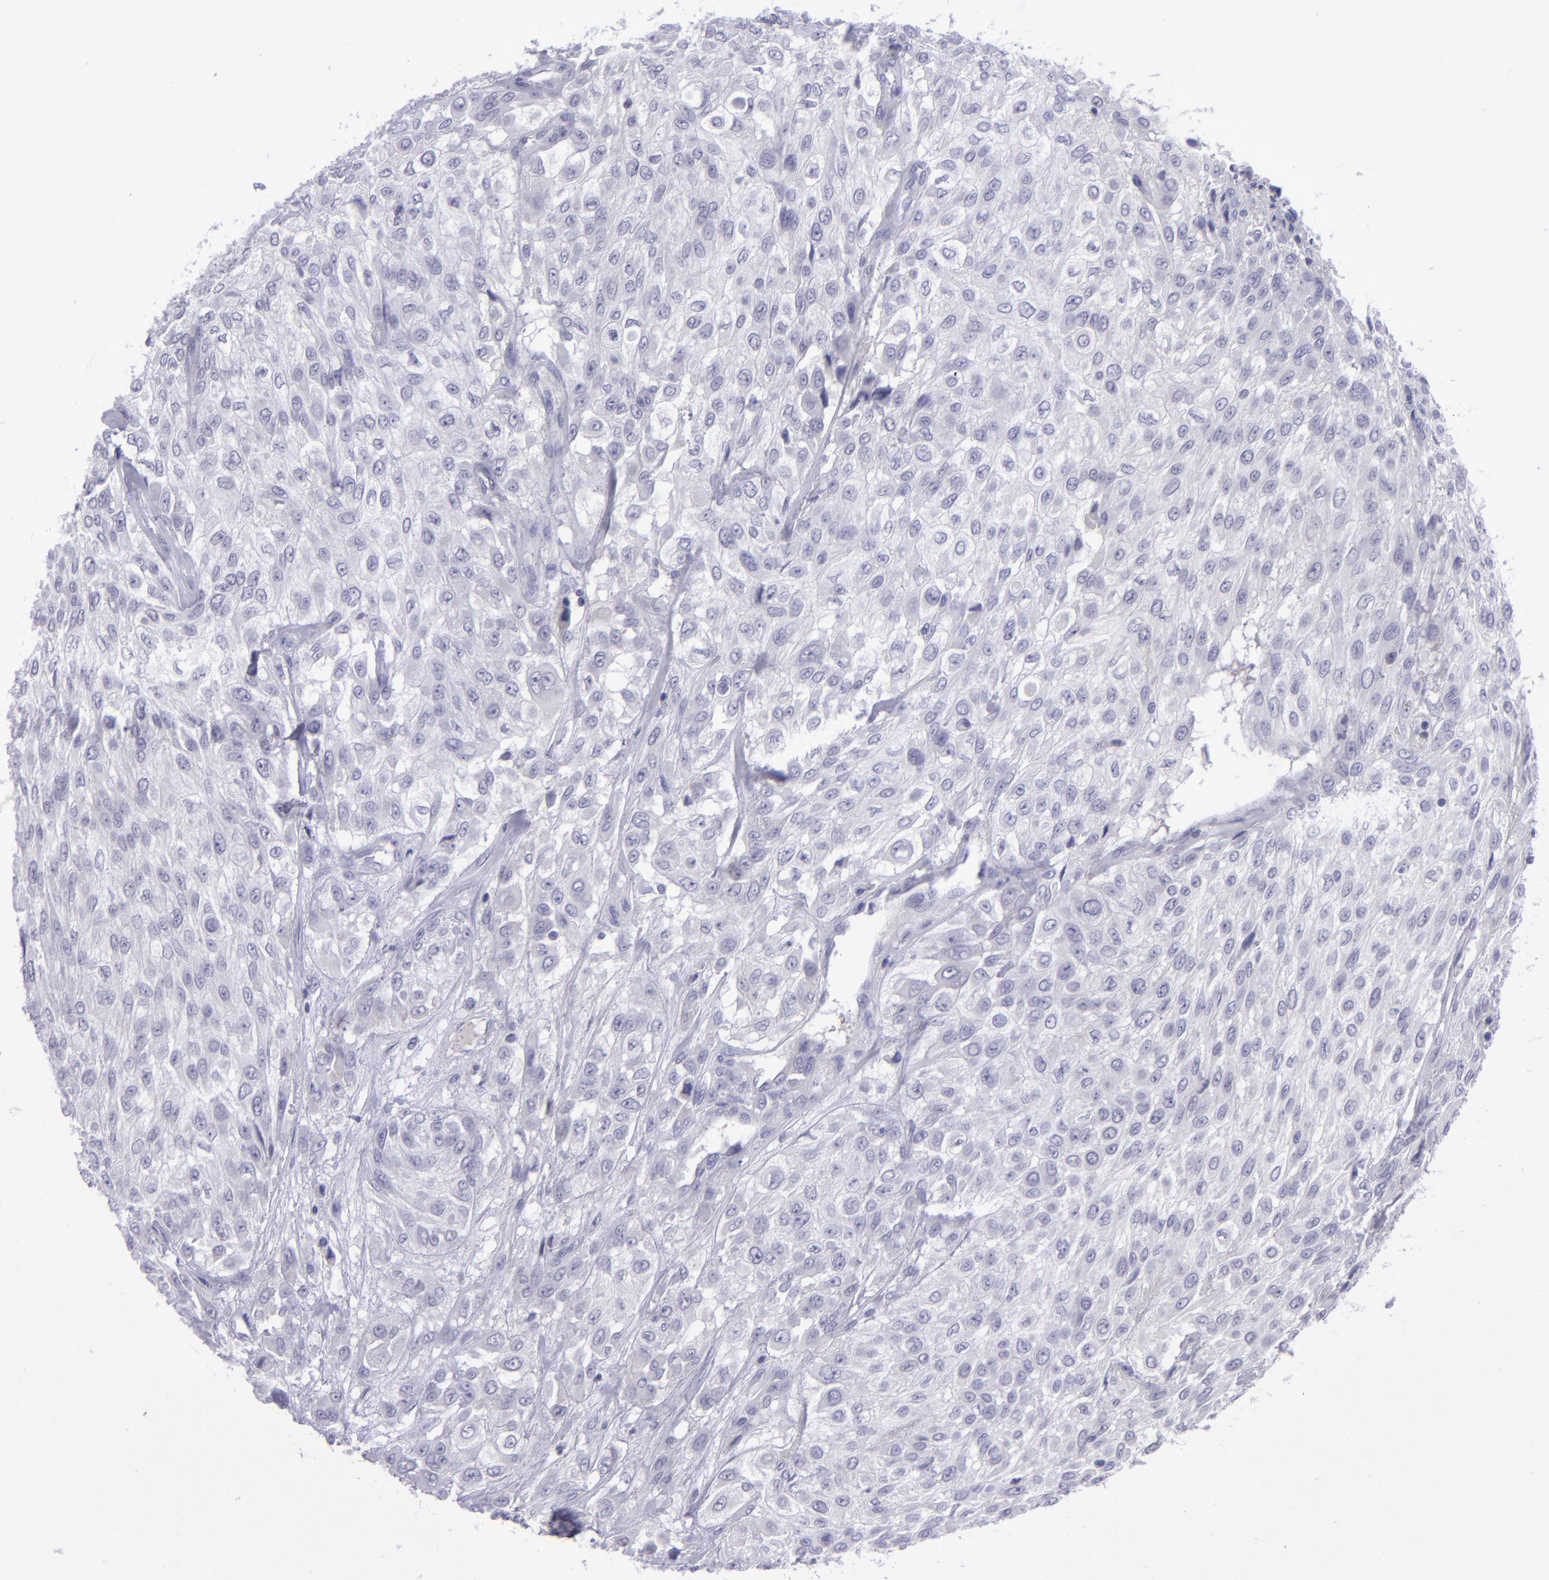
{"staining": {"intensity": "negative", "quantity": "none", "location": "none"}, "tissue": "urothelial cancer", "cell_type": "Tumor cells", "image_type": "cancer", "snomed": [{"axis": "morphology", "description": "Urothelial carcinoma, High grade"}, {"axis": "topography", "description": "Urinary bladder"}], "caption": "IHC image of neoplastic tissue: human high-grade urothelial carcinoma stained with DAB (3,3'-diaminobenzidine) demonstrates no significant protein staining in tumor cells. (Brightfield microscopy of DAB (3,3'-diaminobenzidine) IHC at high magnification).", "gene": "POU2F2", "patient": {"sex": "male", "age": 57}}